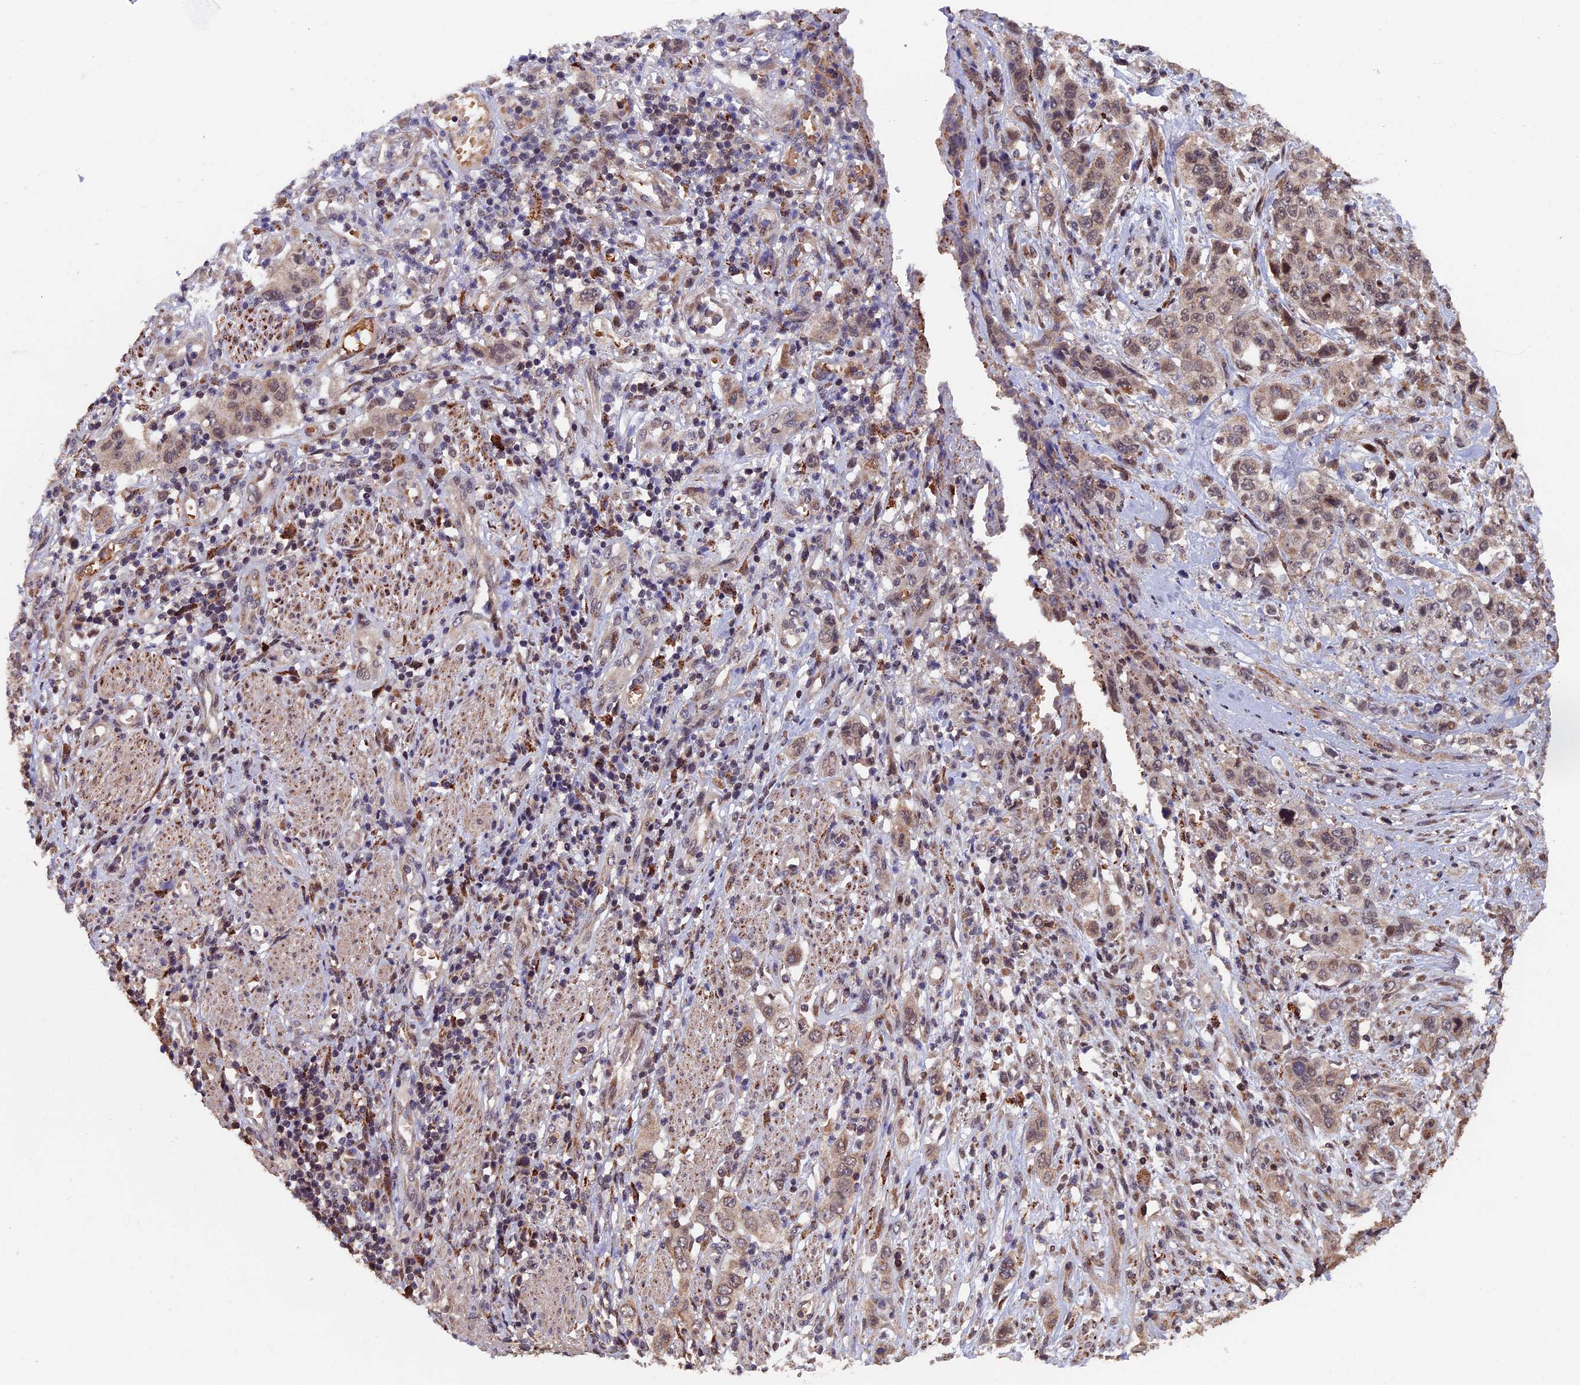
{"staining": {"intensity": "weak", "quantity": "25%-75%", "location": "nuclear"}, "tissue": "stomach cancer", "cell_type": "Tumor cells", "image_type": "cancer", "snomed": [{"axis": "morphology", "description": "Adenocarcinoma, NOS"}, {"axis": "topography", "description": "Stomach, upper"}], "caption": "An image showing weak nuclear positivity in about 25%-75% of tumor cells in adenocarcinoma (stomach), as visualized by brown immunohistochemical staining.", "gene": "RASGRF1", "patient": {"sex": "male", "age": 62}}